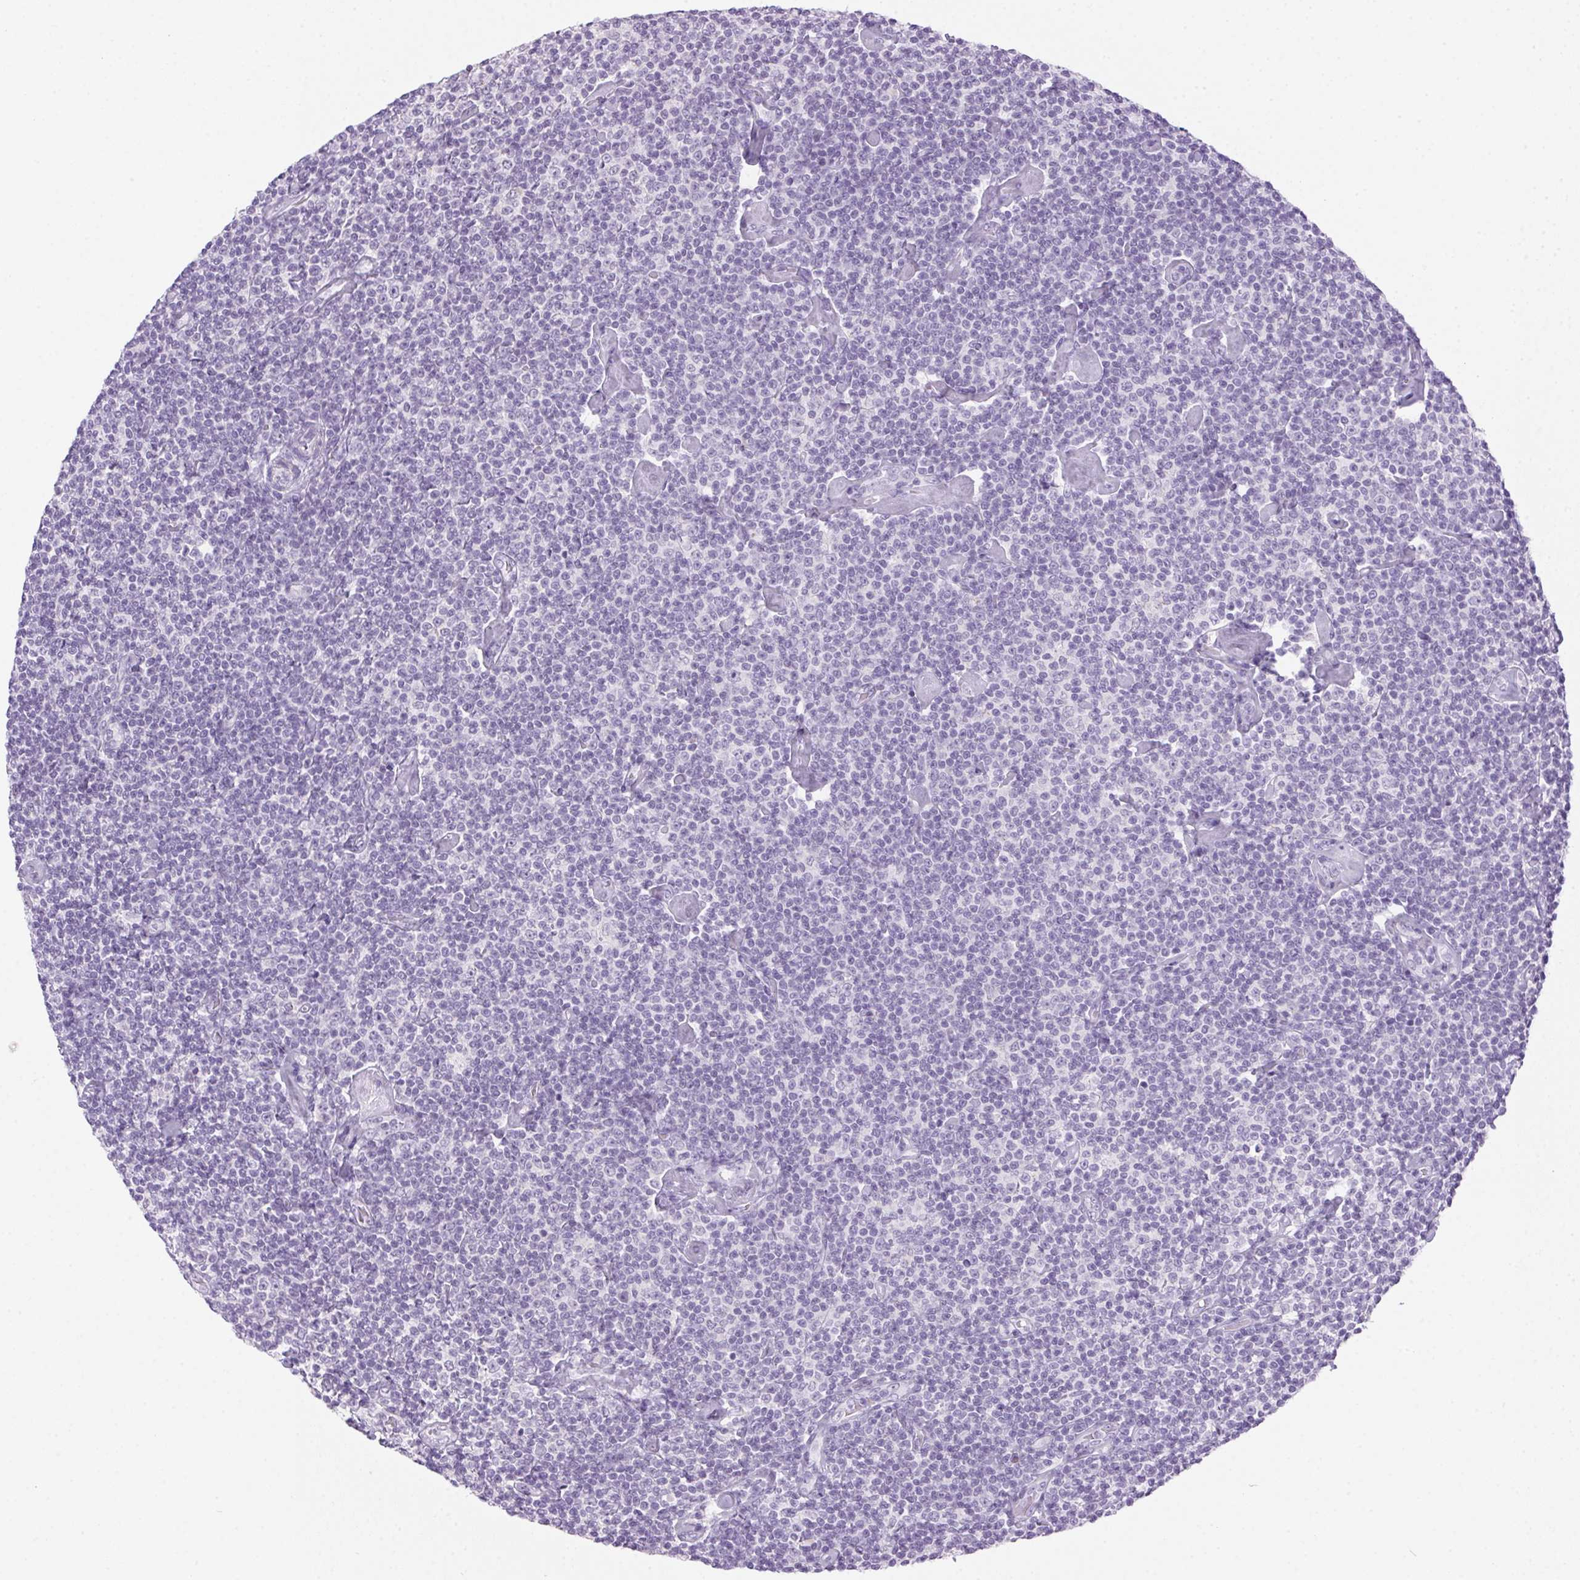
{"staining": {"intensity": "negative", "quantity": "none", "location": "none"}, "tissue": "lymphoma", "cell_type": "Tumor cells", "image_type": "cancer", "snomed": [{"axis": "morphology", "description": "Malignant lymphoma, non-Hodgkin's type, Low grade"}, {"axis": "topography", "description": "Lymph node"}], "caption": "Micrograph shows no protein expression in tumor cells of malignant lymphoma, non-Hodgkin's type (low-grade) tissue.", "gene": "POPDC2", "patient": {"sex": "male", "age": 81}}